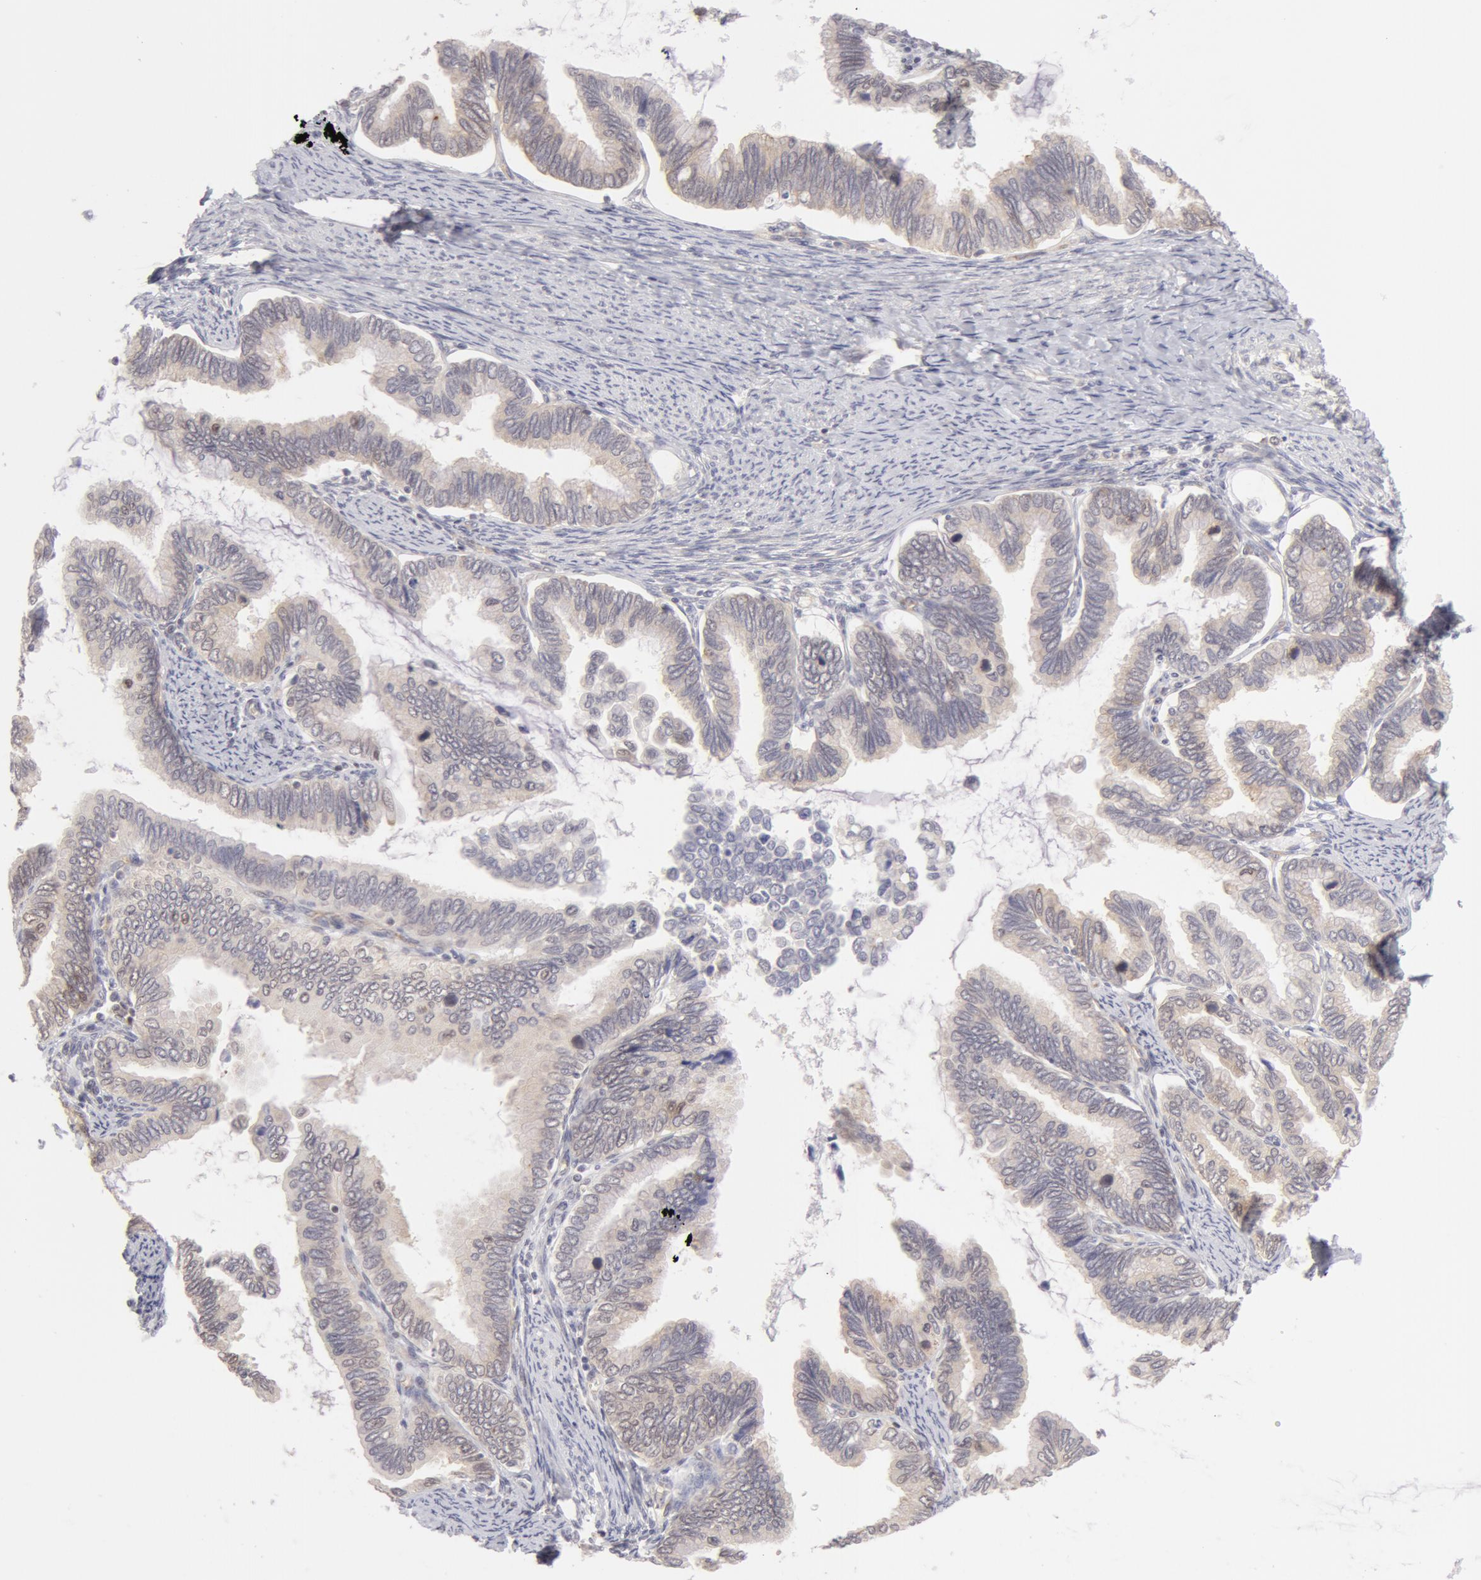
{"staining": {"intensity": "negative", "quantity": "none", "location": "none"}, "tissue": "cervical cancer", "cell_type": "Tumor cells", "image_type": "cancer", "snomed": [{"axis": "morphology", "description": "Adenocarcinoma, NOS"}, {"axis": "topography", "description": "Cervix"}], "caption": "Adenocarcinoma (cervical) was stained to show a protein in brown. There is no significant expression in tumor cells.", "gene": "DDX3Y", "patient": {"sex": "female", "age": 49}}